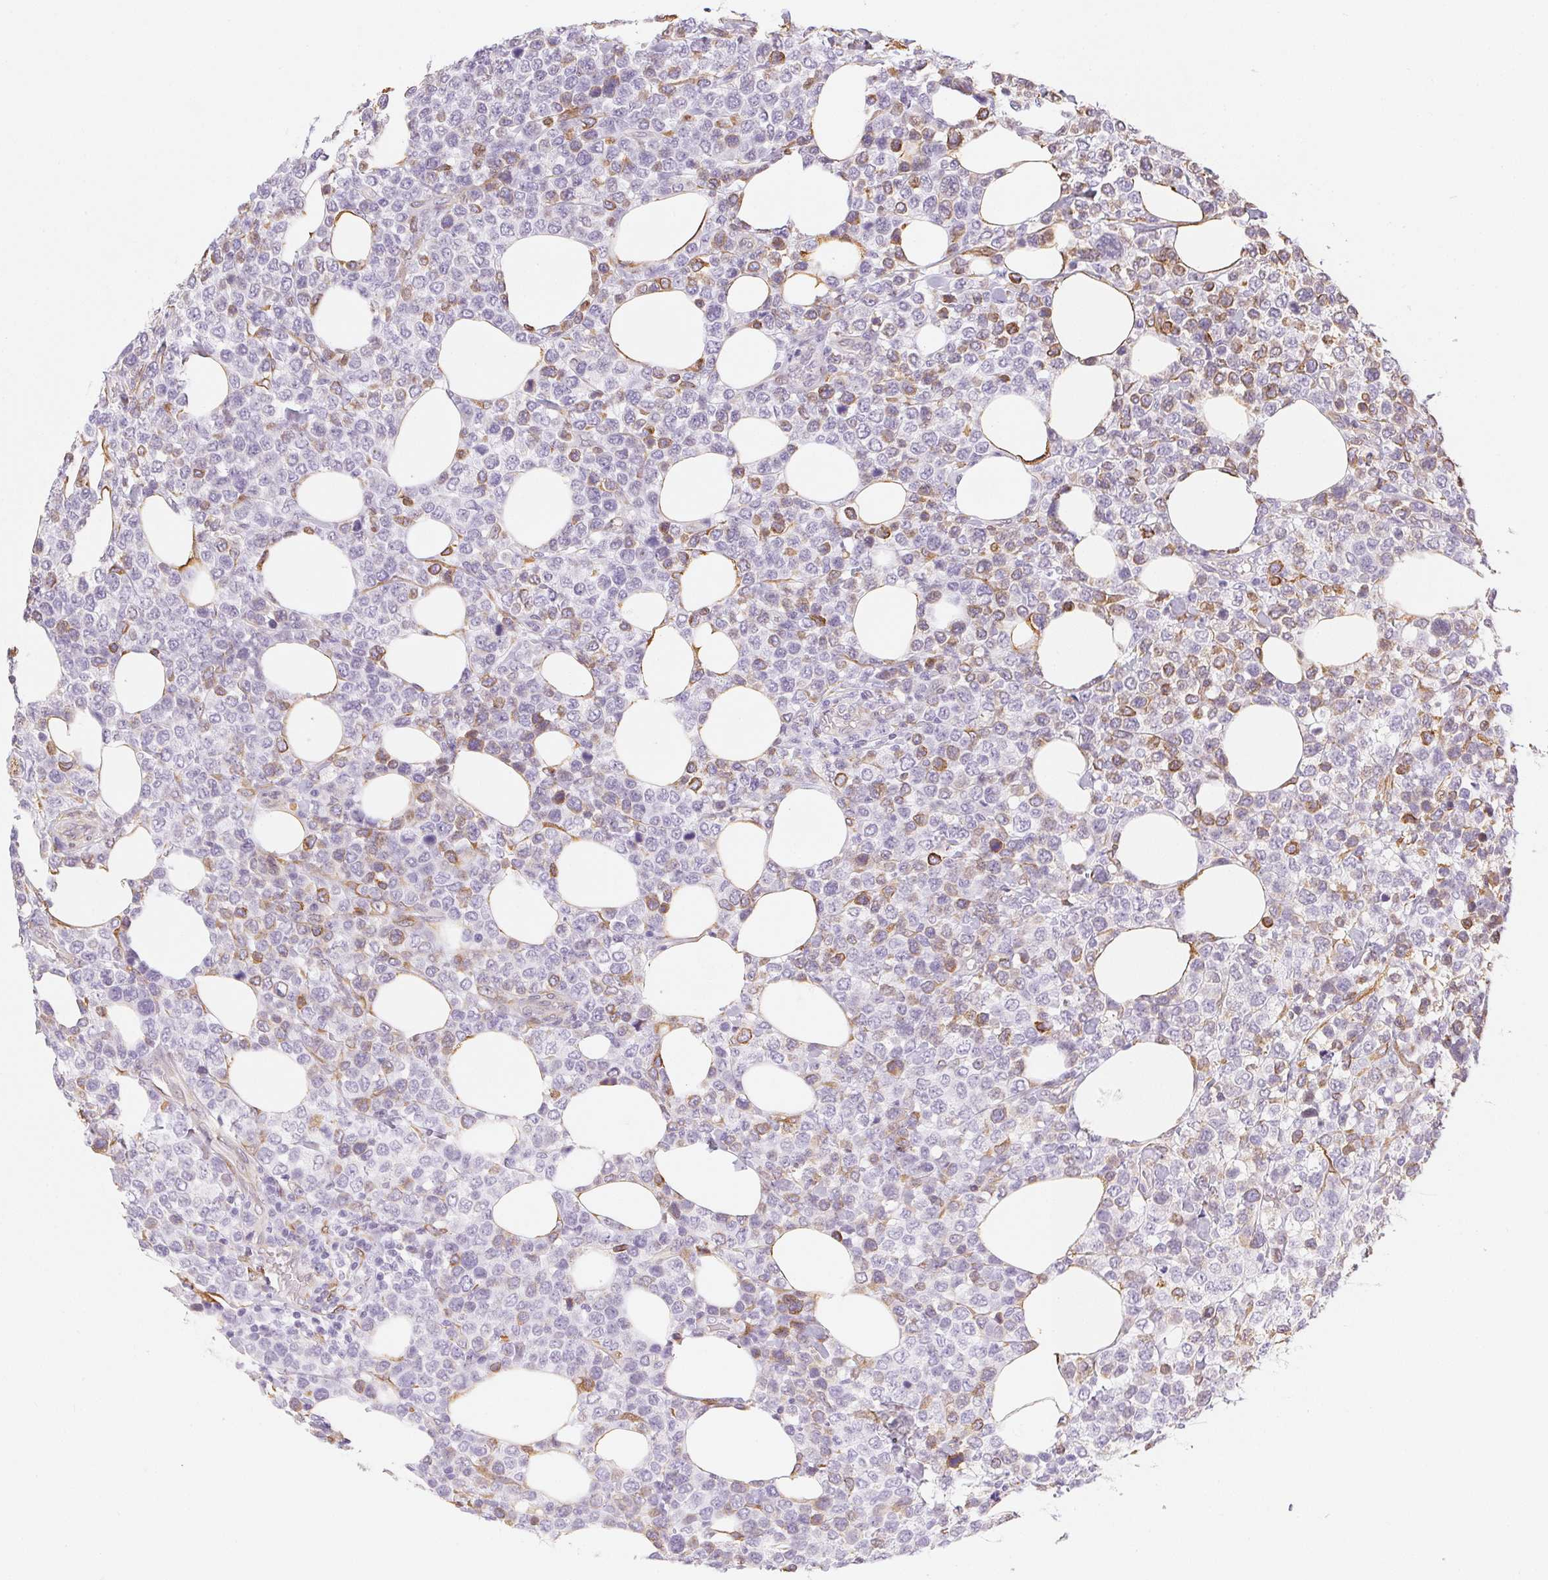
{"staining": {"intensity": "moderate", "quantity": "<25%", "location": "cytoplasmic/membranous"}, "tissue": "lymphoma", "cell_type": "Tumor cells", "image_type": "cancer", "snomed": [{"axis": "morphology", "description": "Malignant lymphoma, non-Hodgkin's type, High grade"}, {"axis": "topography", "description": "Soft tissue"}], "caption": "Moderate cytoplasmic/membranous expression is present in approximately <25% of tumor cells in high-grade malignant lymphoma, non-Hodgkin's type. The protein of interest is shown in brown color, while the nuclei are stained blue.", "gene": "RSBN1", "patient": {"sex": "female", "age": 56}}